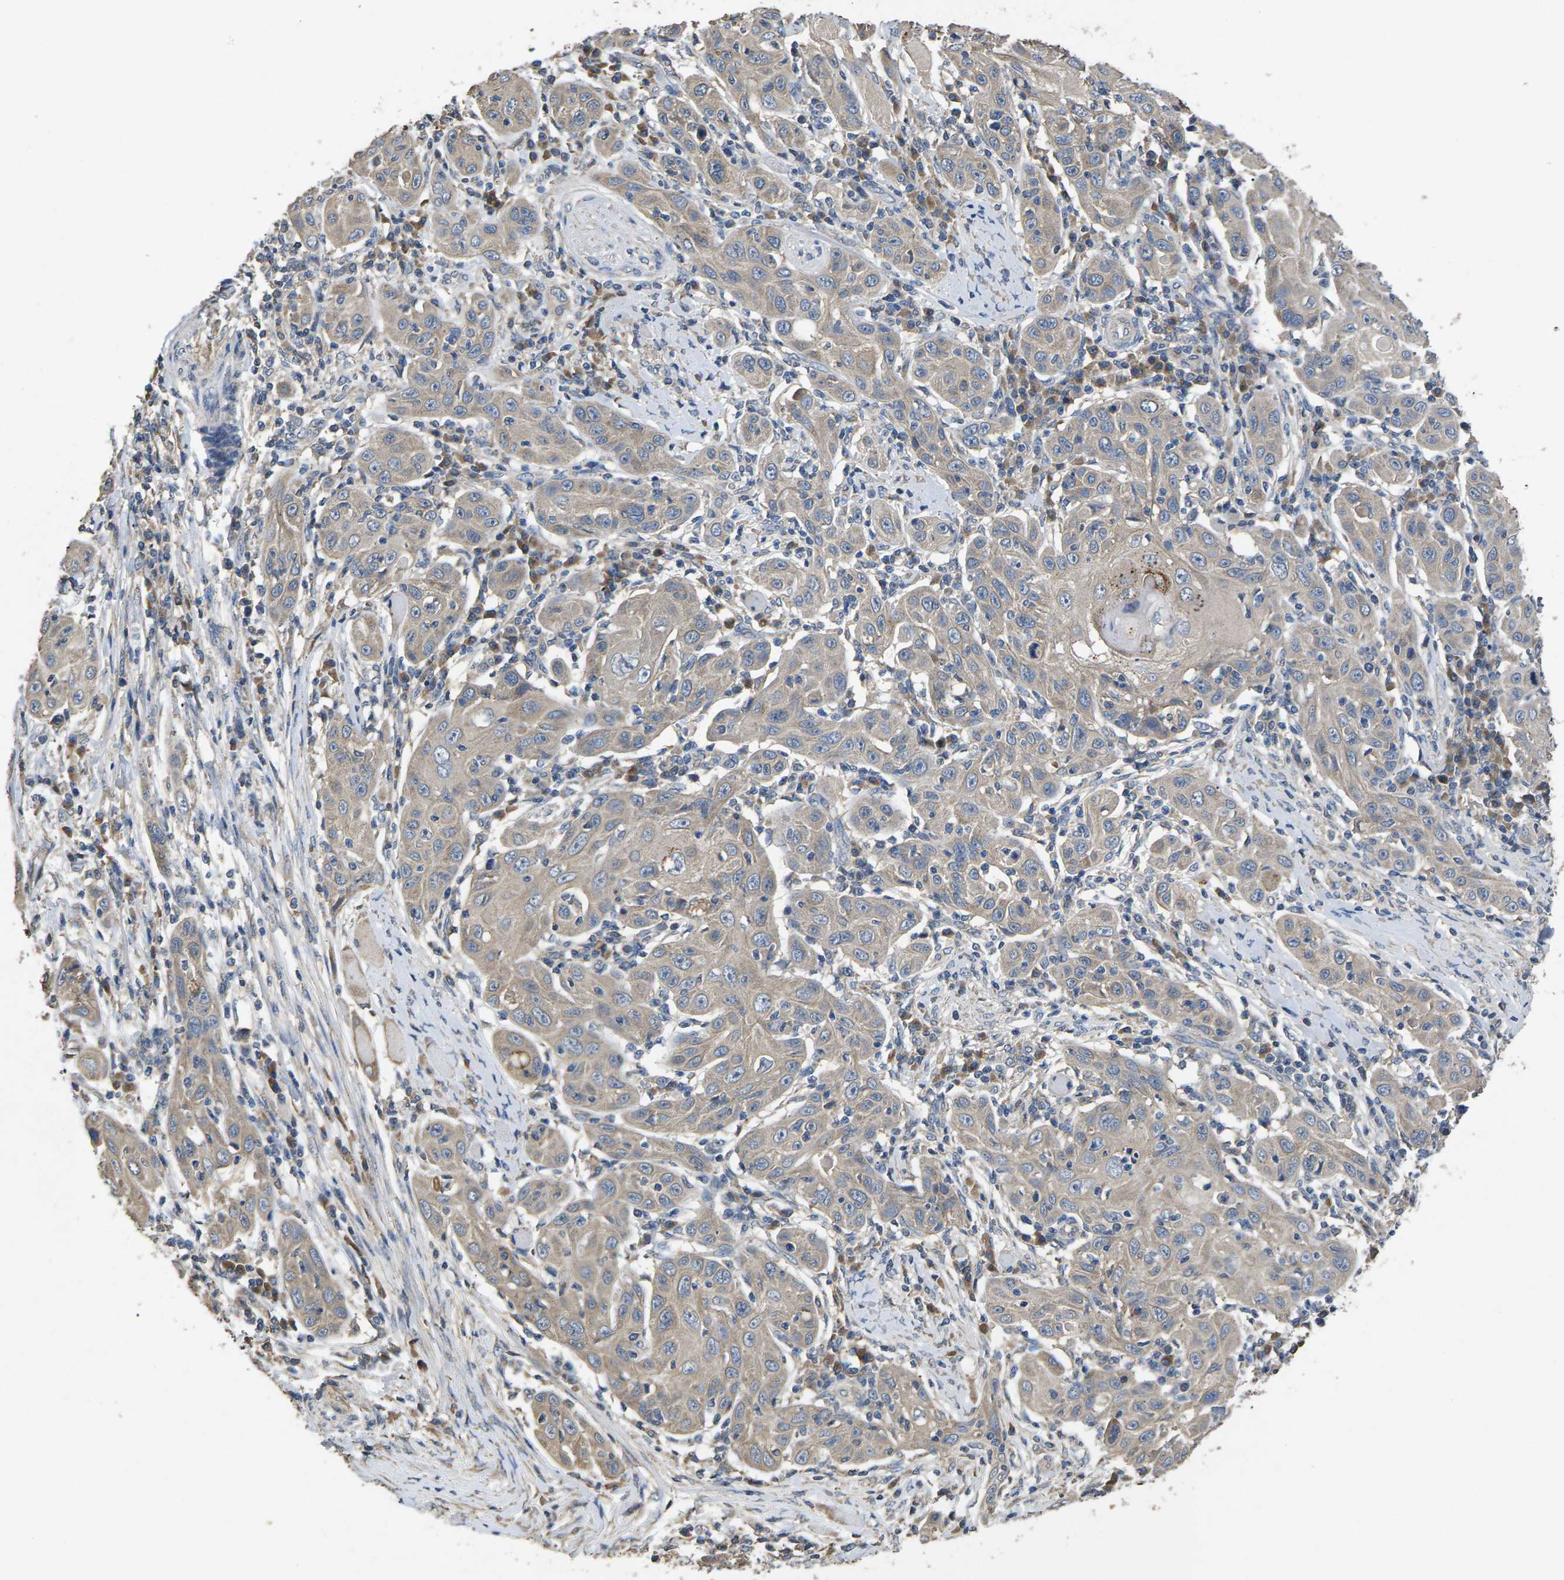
{"staining": {"intensity": "weak", "quantity": "25%-75%", "location": "cytoplasmic/membranous"}, "tissue": "skin cancer", "cell_type": "Tumor cells", "image_type": "cancer", "snomed": [{"axis": "morphology", "description": "Squamous cell carcinoma, NOS"}, {"axis": "topography", "description": "Skin"}], "caption": "Skin squamous cell carcinoma stained with a protein marker displays weak staining in tumor cells.", "gene": "B4GAT1", "patient": {"sex": "female", "age": 88}}